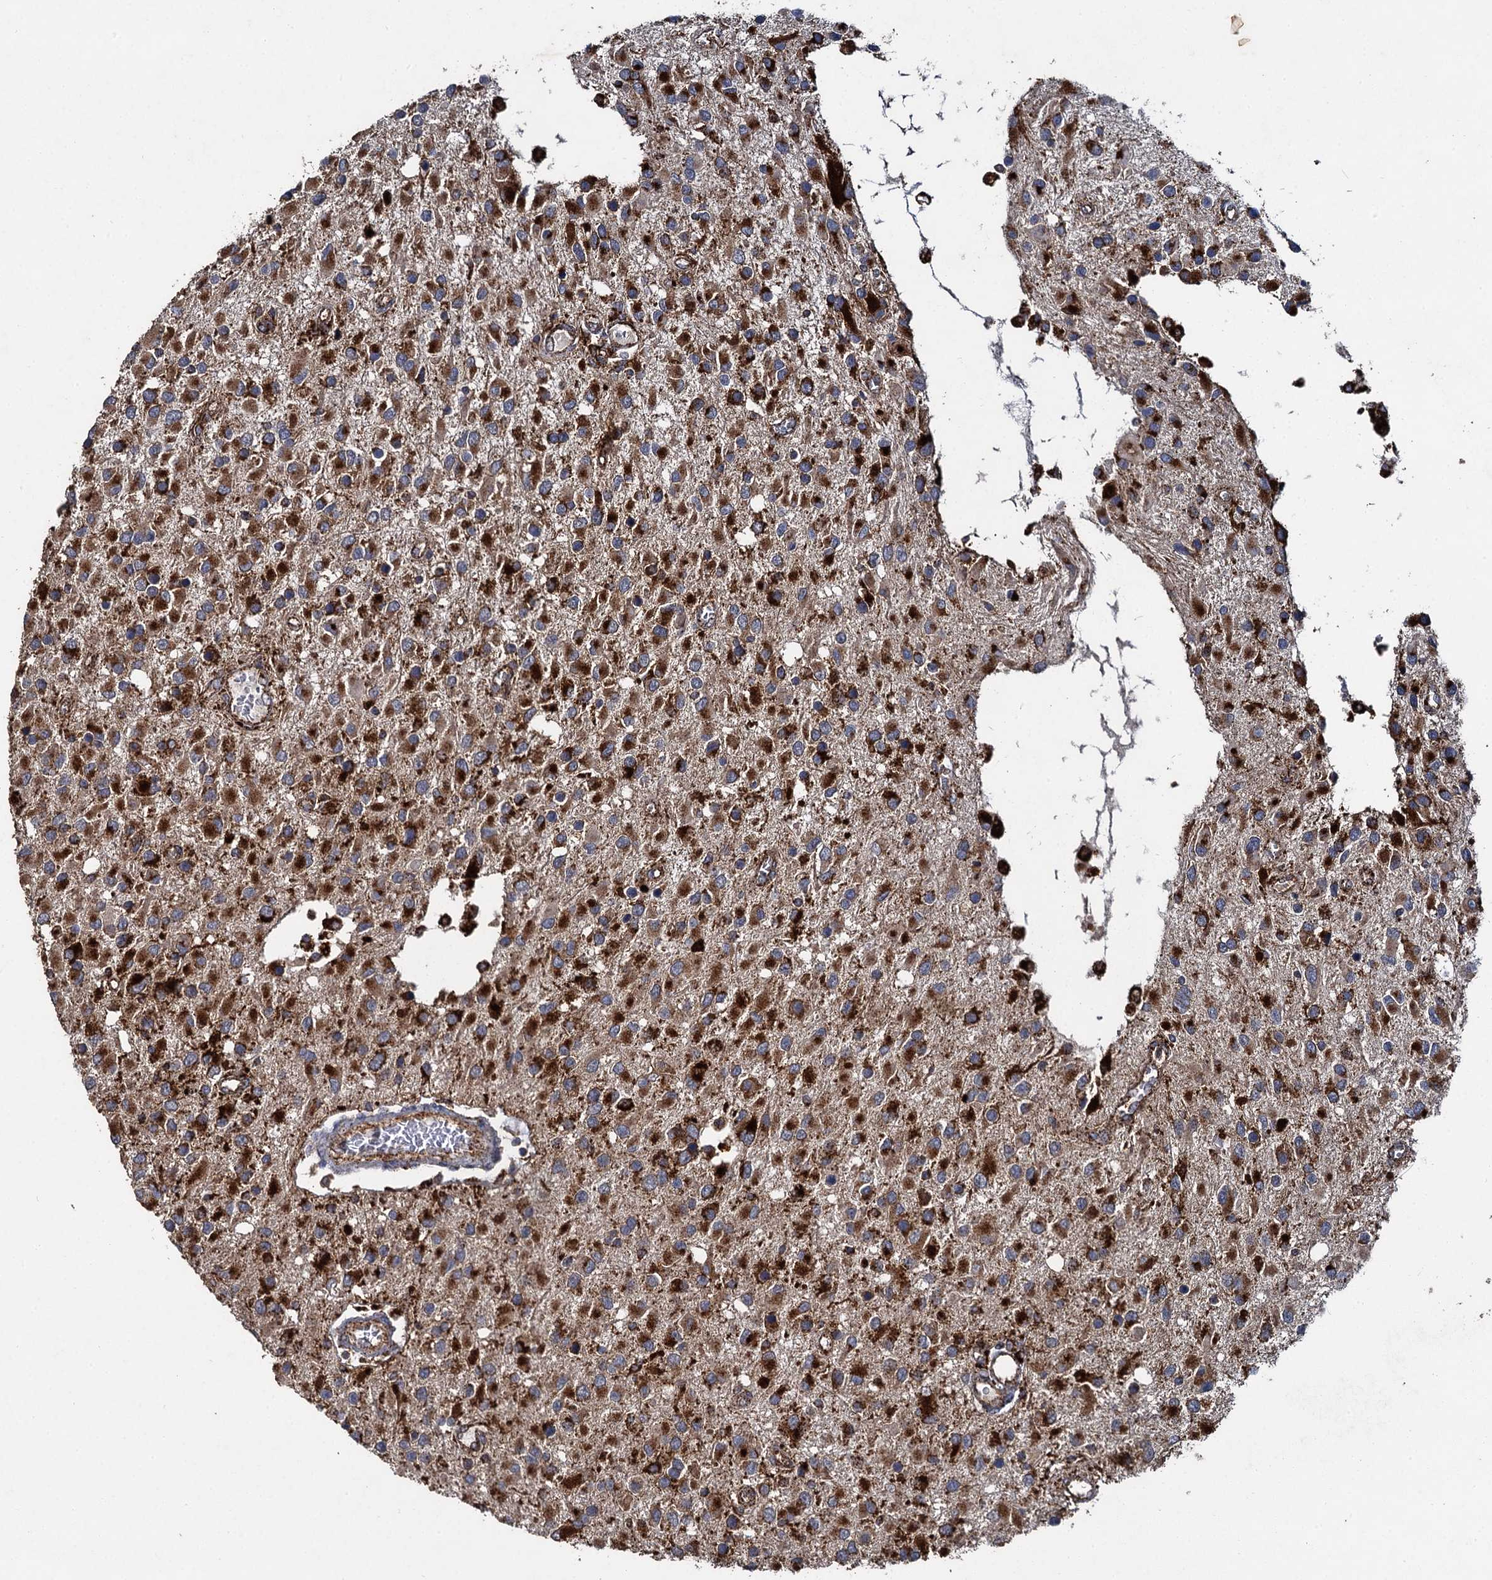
{"staining": {"intensity": "strong", "quantity": ">75%", "location": "cytoplasmic/membranous"}, "tissue": "glioma", "cell_type": "Tumor cells", "image_type": "cancer", "snomed": [{"axis": "morphology", "description": "Glioma, malignant, High grade"}, {"axis": "topography", "description": "Brain"}], "caption": "The immunohistochemical stain shows strong cytoplasmic/membranous positivity in tumor cells of glioma tissue. (Stains: DAB in brown, nuclei in blue, Microscopy: brightfield microscopy at high magnification).", "gene": "GBA1", "patient": {"sex": "male", "age": 53}}